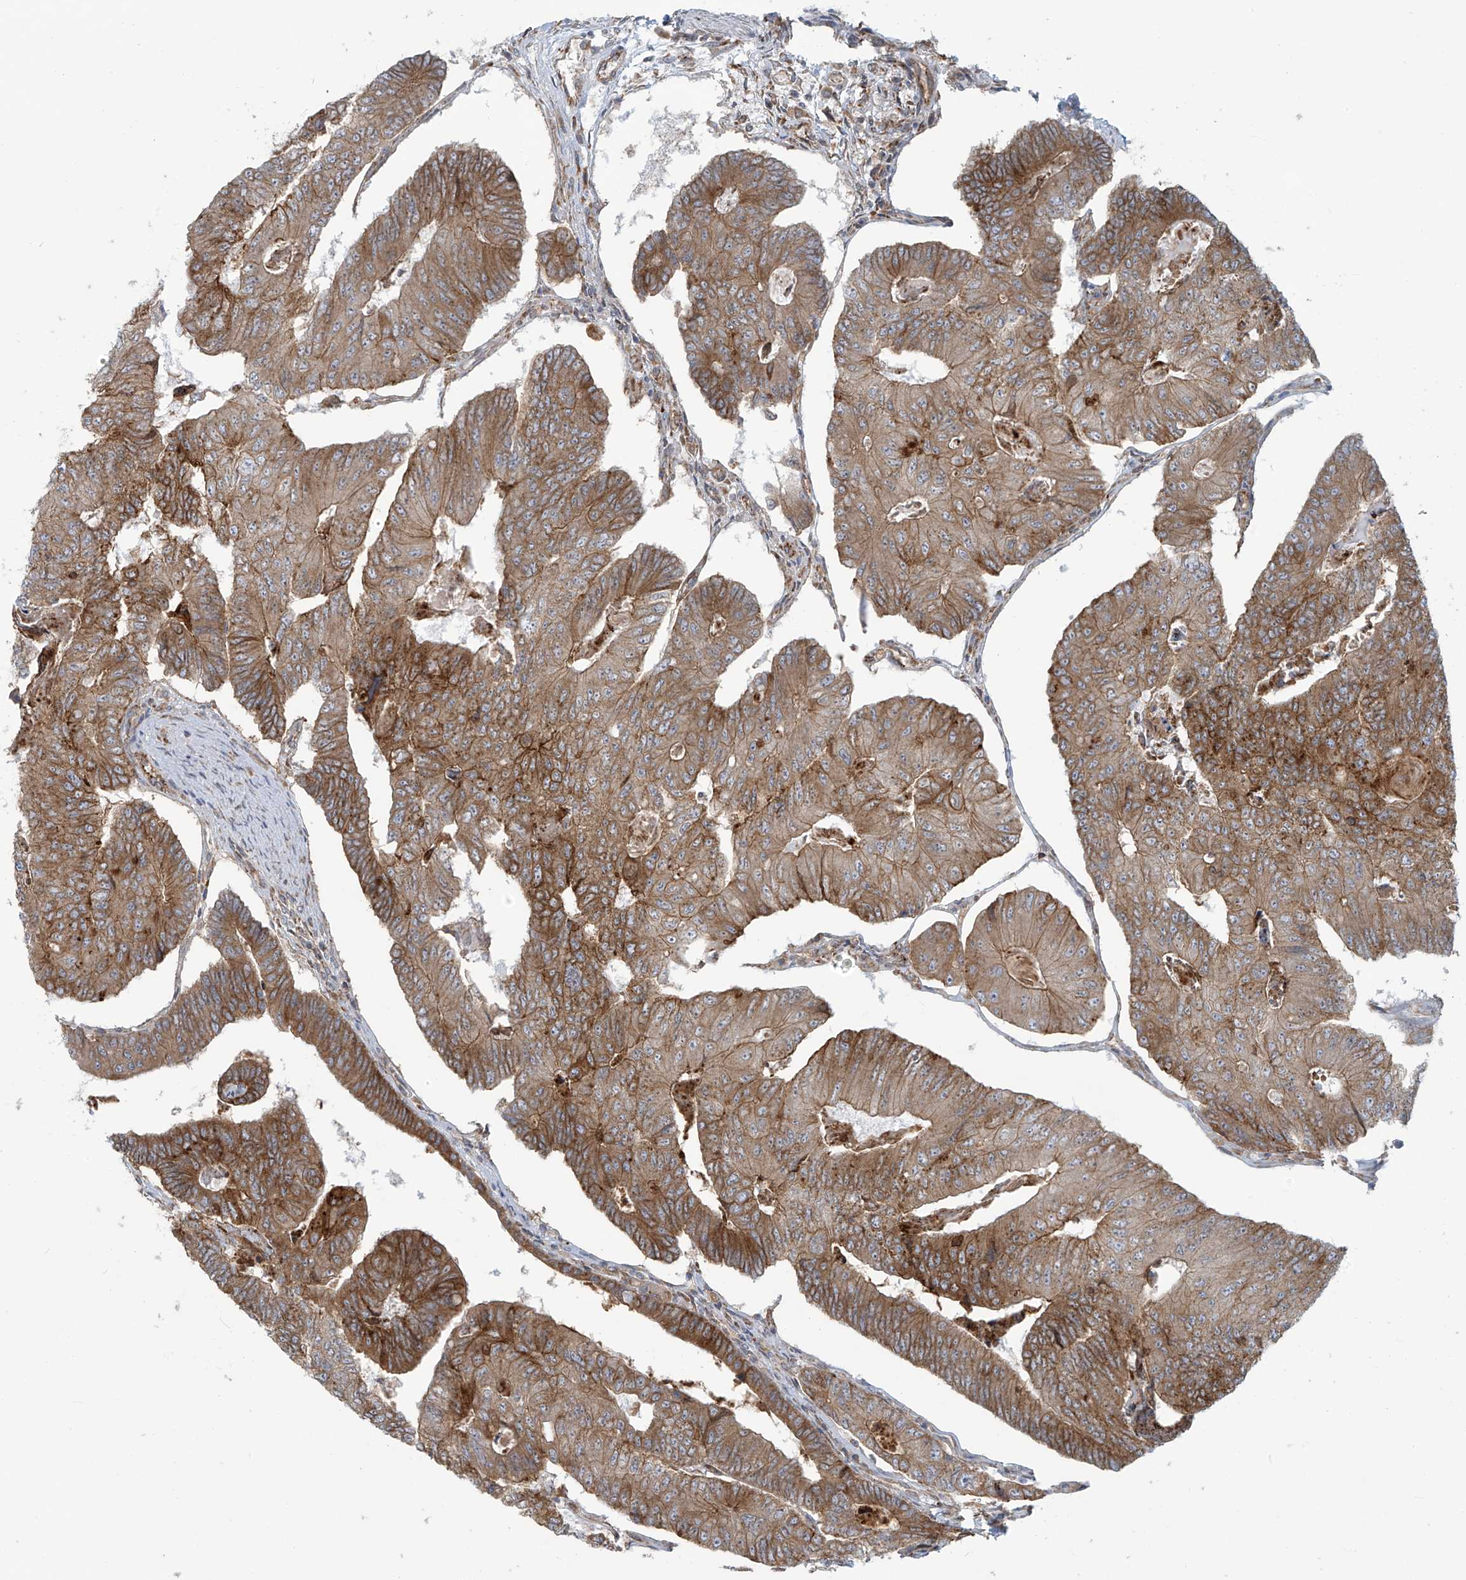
{"staining": {"intensity": "moderate", "quantity": ">75%", "location": "cytoplasmic/membranous"}, "tissue": "colorectal cancer", "cell_type": "Tumor cells", "image_type": "cancer", "snomed": [{"axis": "morphology", "description": "Adenocarcinoma, NOS"}, {"axis": "topography", "description": "Colon"}], "caption": "Moderate cytoplasmic/membranous positivity for a protein is seen in about >75% of tumor cells of adenocarcinoma (colorectal) using IHC.", "gene": "LZTS3", "patient": {"sex": "female", "age": 67}}